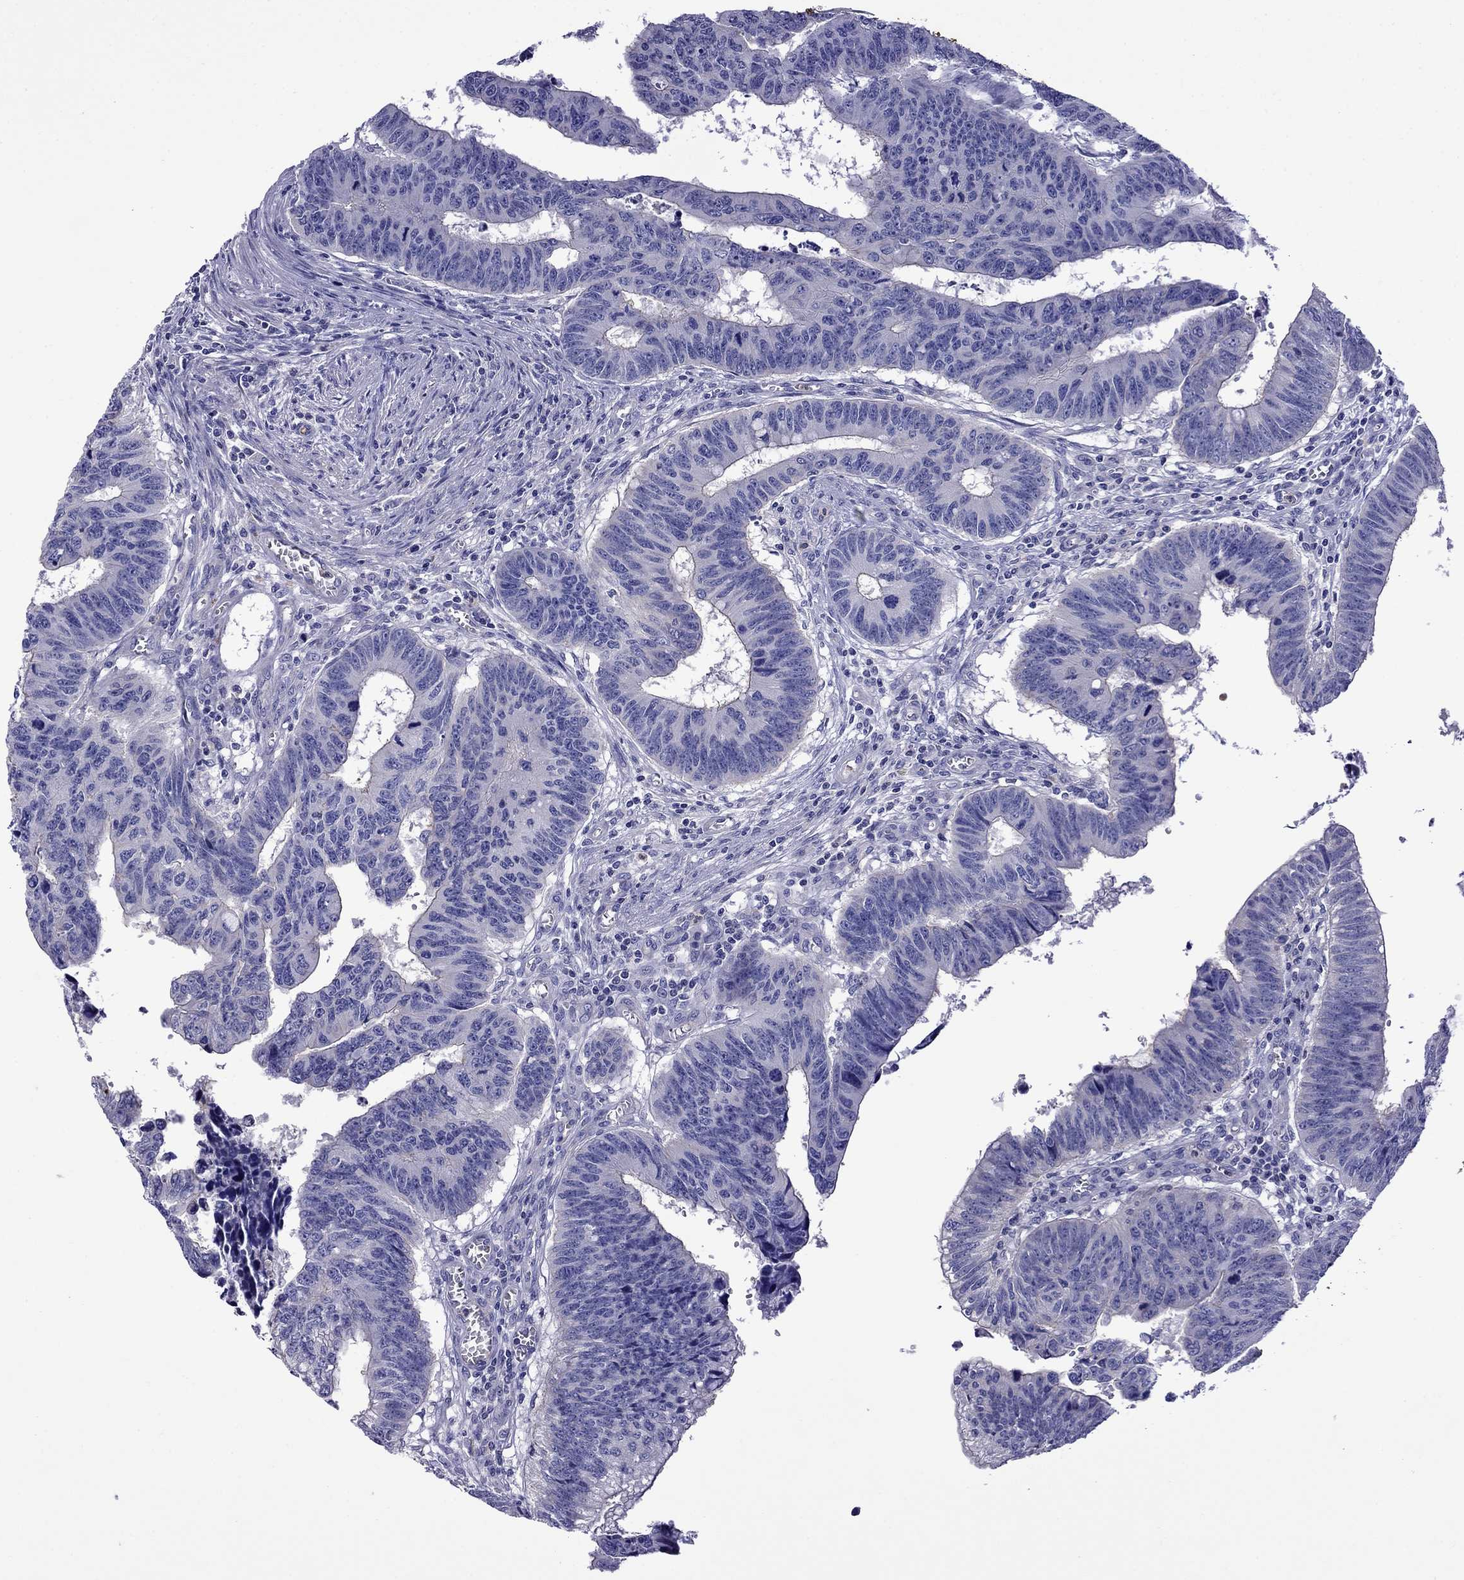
{"staining": {"intensity": "negative", "quantity": "none", "location": "none"}, "tissue": "colorectal cancer", "cell_type": "Tumor cells", "image_type": "cancer", "snomed": [{"axis": "morphology", "description": "Adenocarcinoma, NOS"}, {"axis": "topography", "description": "Appendix"}, {"axis": "topography", "description": "Colon"}, {"axis": "topography", "description": "Cecum"}, {"axis": "topography", "description": "Colon asc"}], "caption": "Immunohistochemistry image of neoplastic tissue: human adenocarcinoma (colorectal) stained with DAB (3,3'-diaminobenzidine) shows no significant protein expression in tumor cells.", "gene": "STAR", "patient": {"sex": "female", "age": 85}}